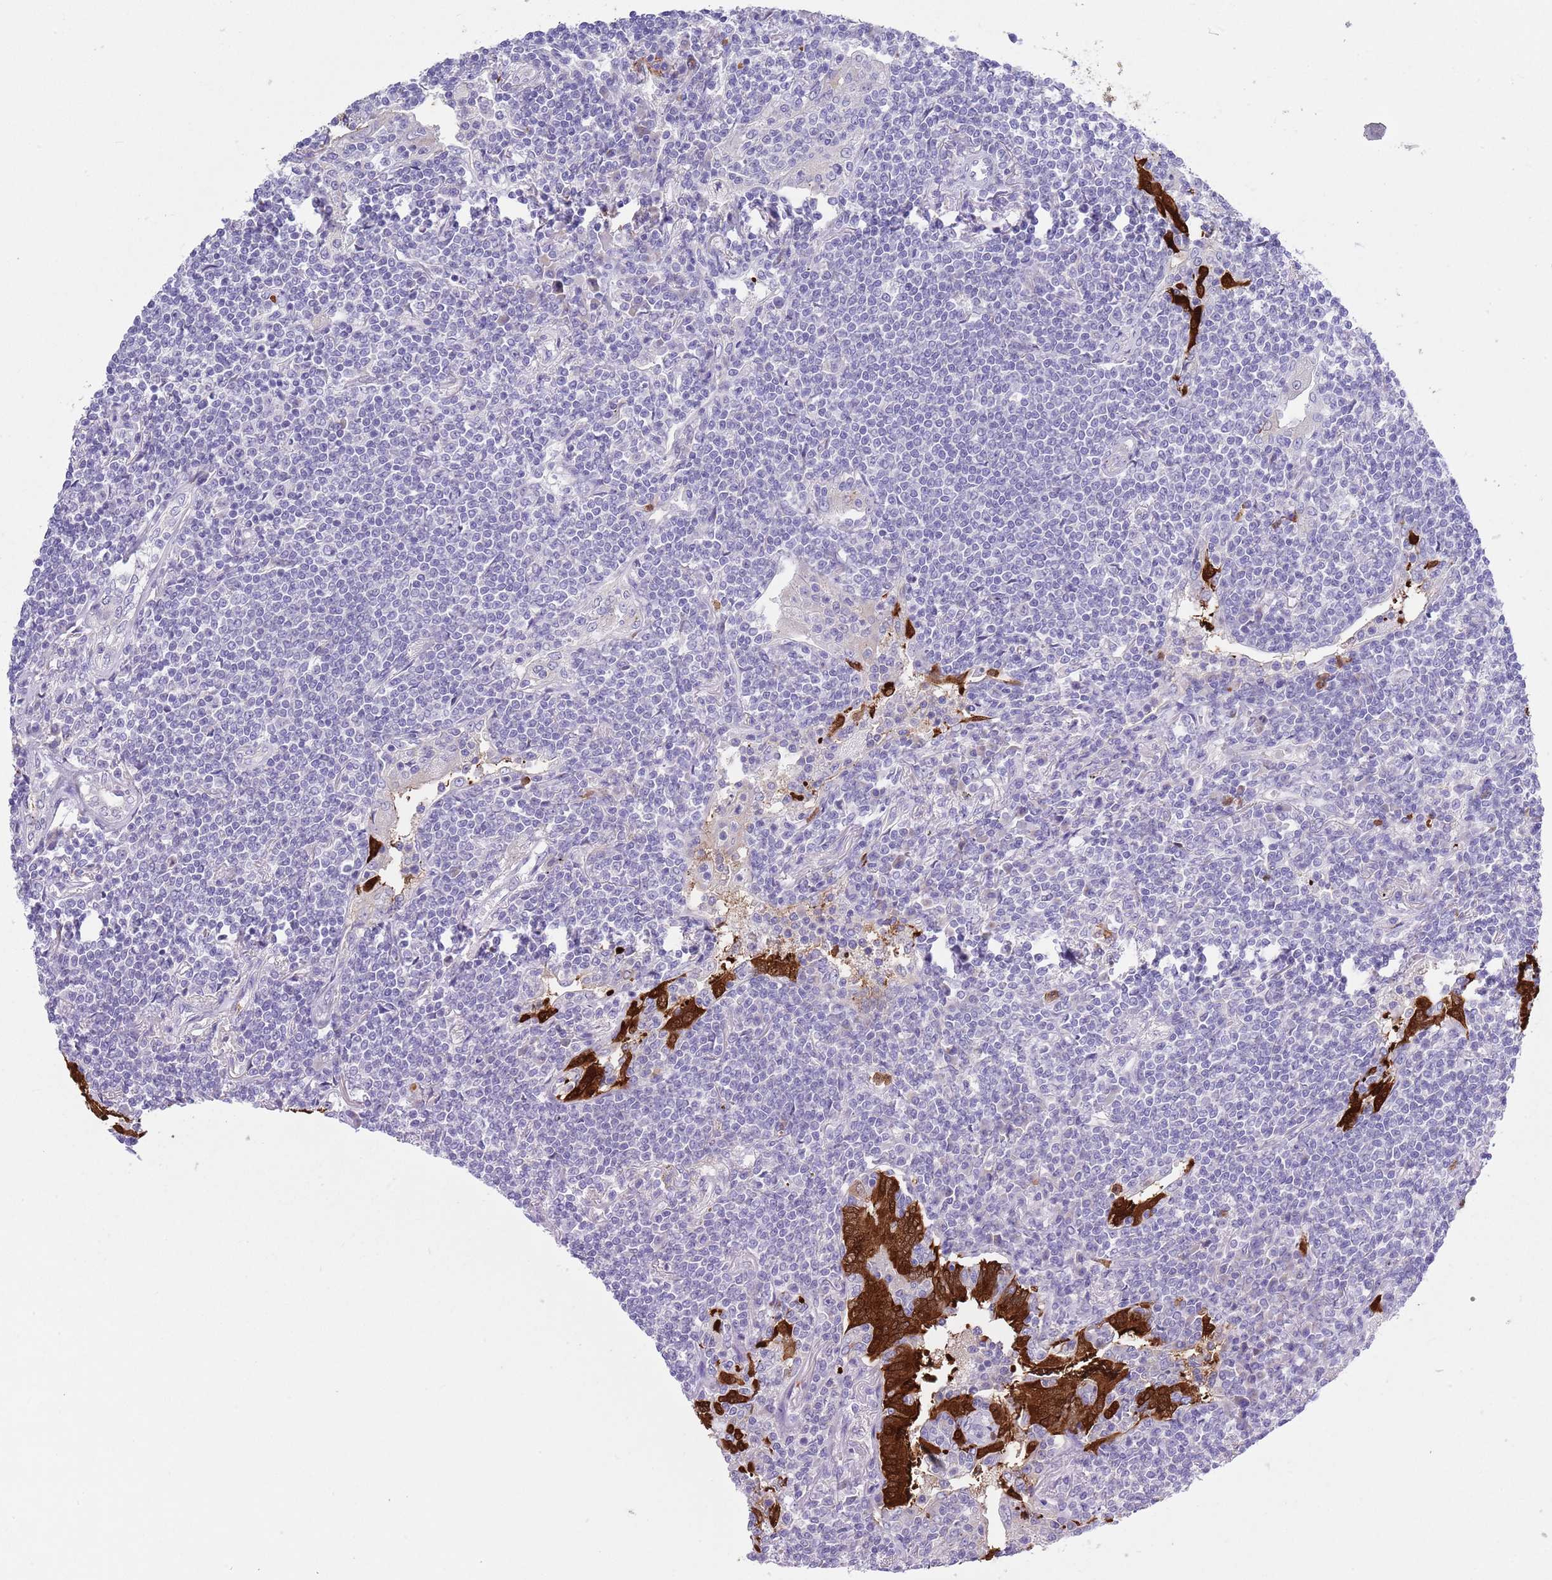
{"staining": {"intensity": "negative", "quantity": "none", "location": "none"}, "tissue": "lymphoma", "cell_type": "Tumor cells", "image_type": "cancer", "snomed": [{"axis": "morphology", "description": "Malignant lymphoma, non-Hodgkin's type, Low grade"}, {"axis": "topography", "description": "Lung"}], "caption": "The photomicrograph shows no staining of tumor cells in malignant lymphoma, non-Hodgkin's type (low-grade).", "gene": "ZFP2", "patient": {"sex": "female", "age": 71}}